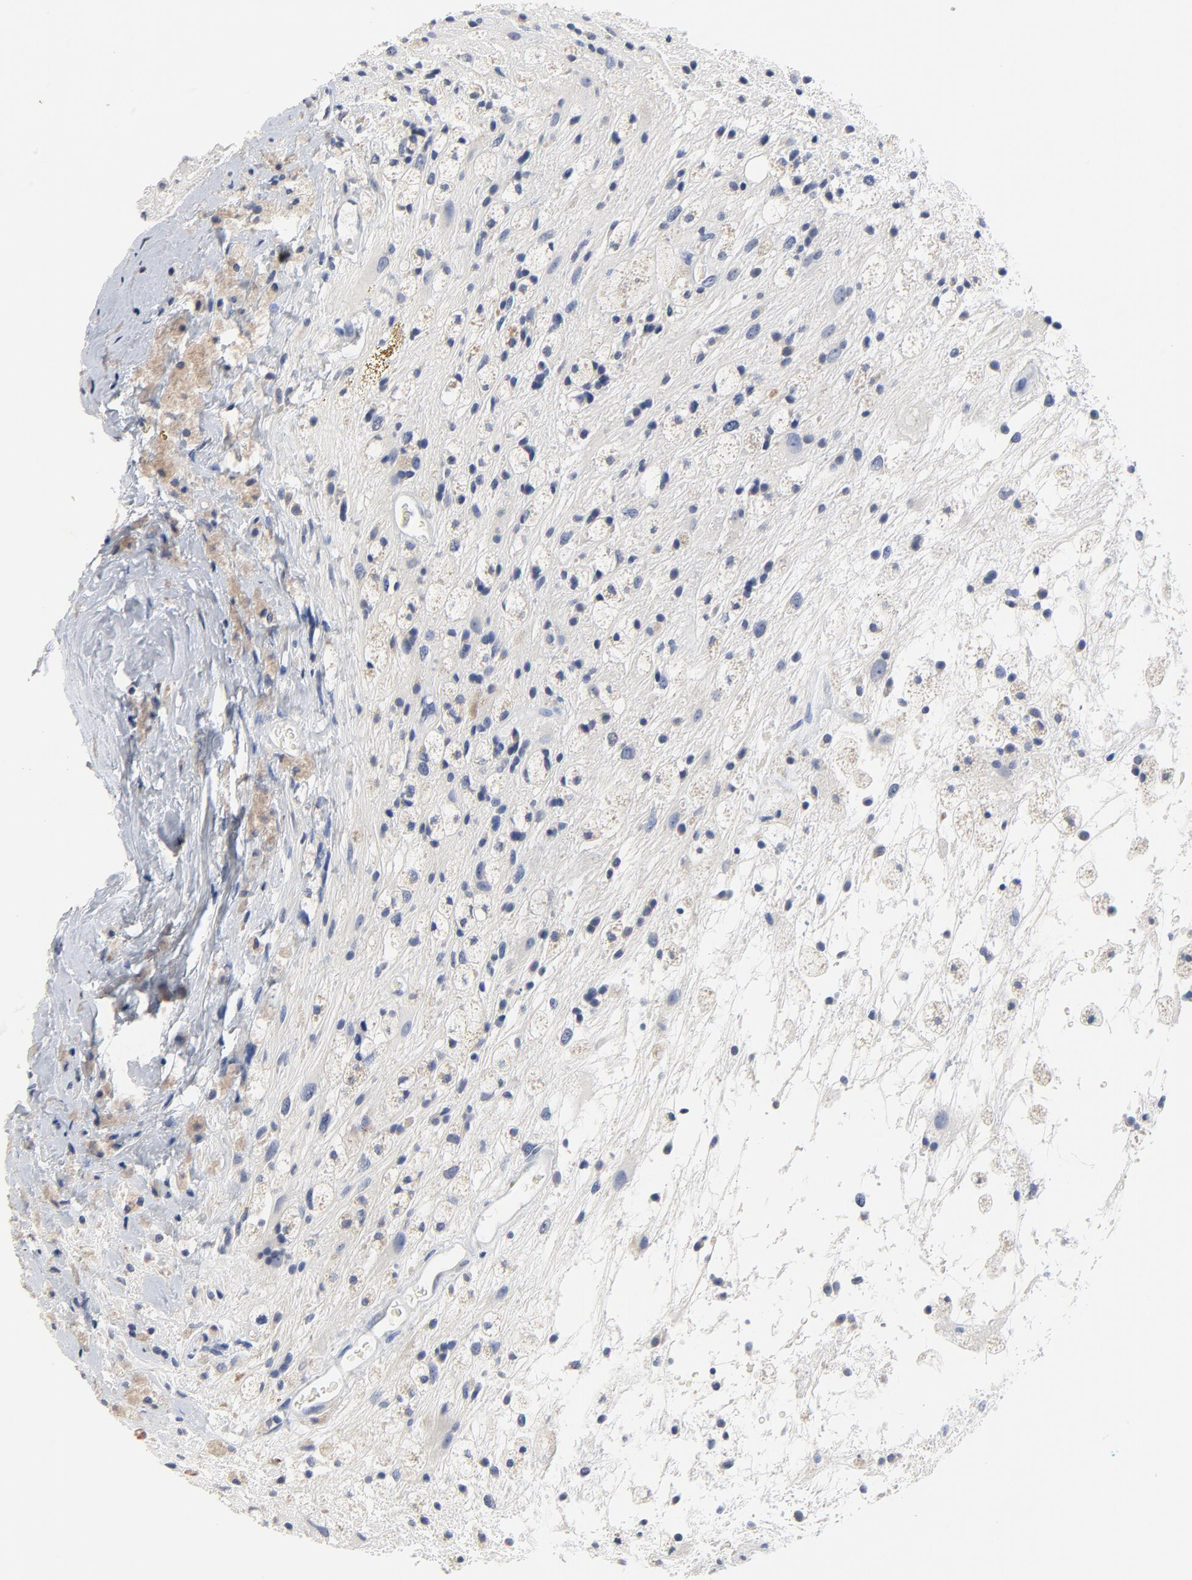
{"staining": {"intensity": "weak", "quantity": "<25%", "location": "cytoplasmic/membranous"}, "tissue": "glioma", "cell_type": "Tumor cells", "image_type": "cancer", "snomed": [{"axis": "morphology", "description": "Glioma, malignant, High grade"}, {"axis": "topography", "description": "Brain"}], "caption": "IHC of human malignant high-grade glioma reveals no expression in tumor cells.", "gene": "FBXL5", "patient": {"sex": "male", "age": 48}}